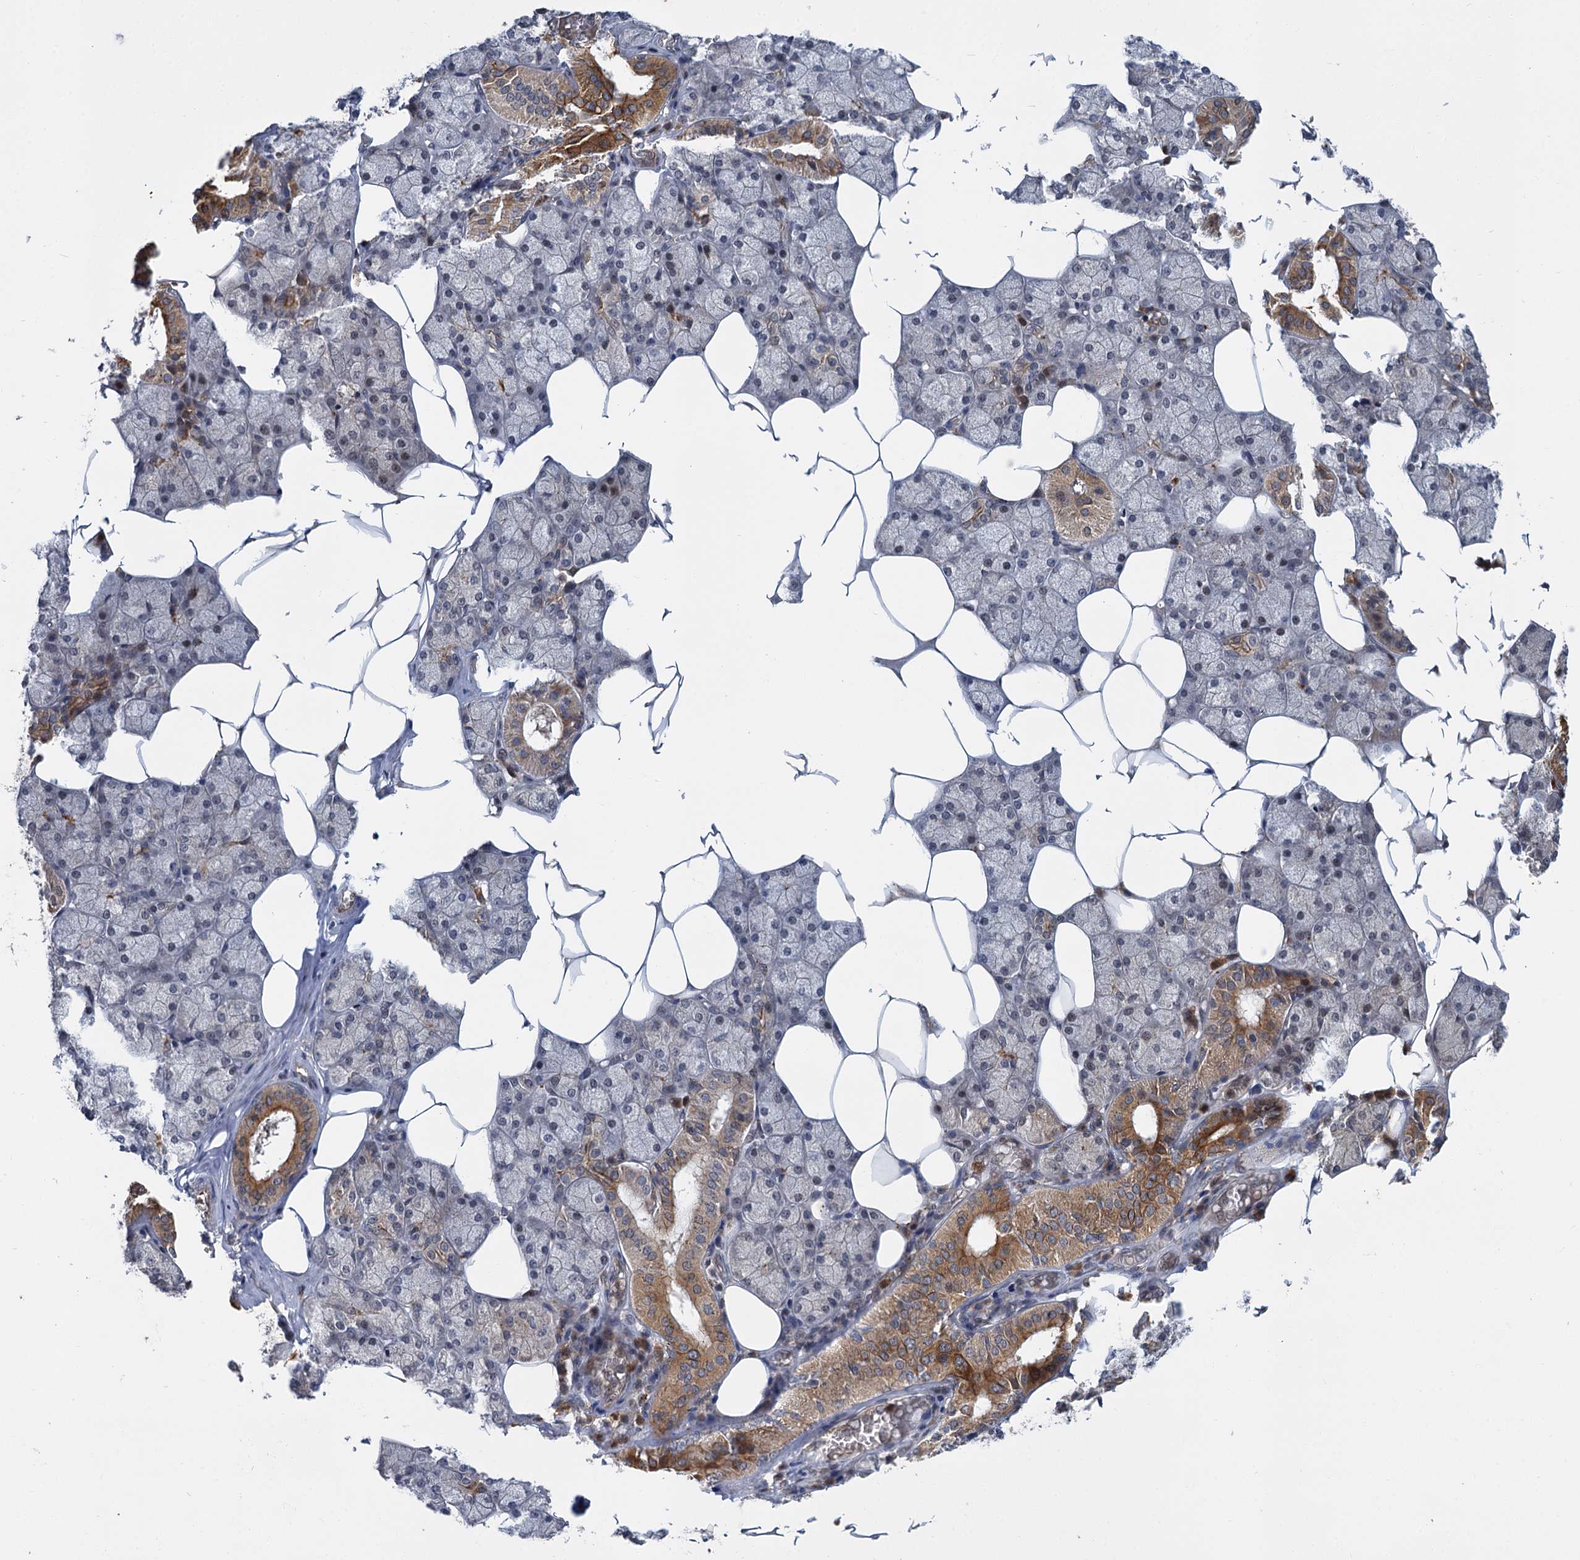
{"staining": {"intensity": "strong", "quantity": "<25%", "location": "cytoplasmic/membranous"}, "tissue": "salivary gland", "cell_type": "Glandular cells", "image_type": "normal", "snomed": [{"axis": "morphology", "description": "Normal tissue, NOS"}, {"axis": "topography", "description": "Salivary gland"}], "caption": "Immunohistochemical staining of benign salivary gland shows medium levels of strong cytoplasmic/membranous staining in approximately <25% of glandular cells.", "gene": "APBA2", "patient": {"sex": "male", "age": 62}}